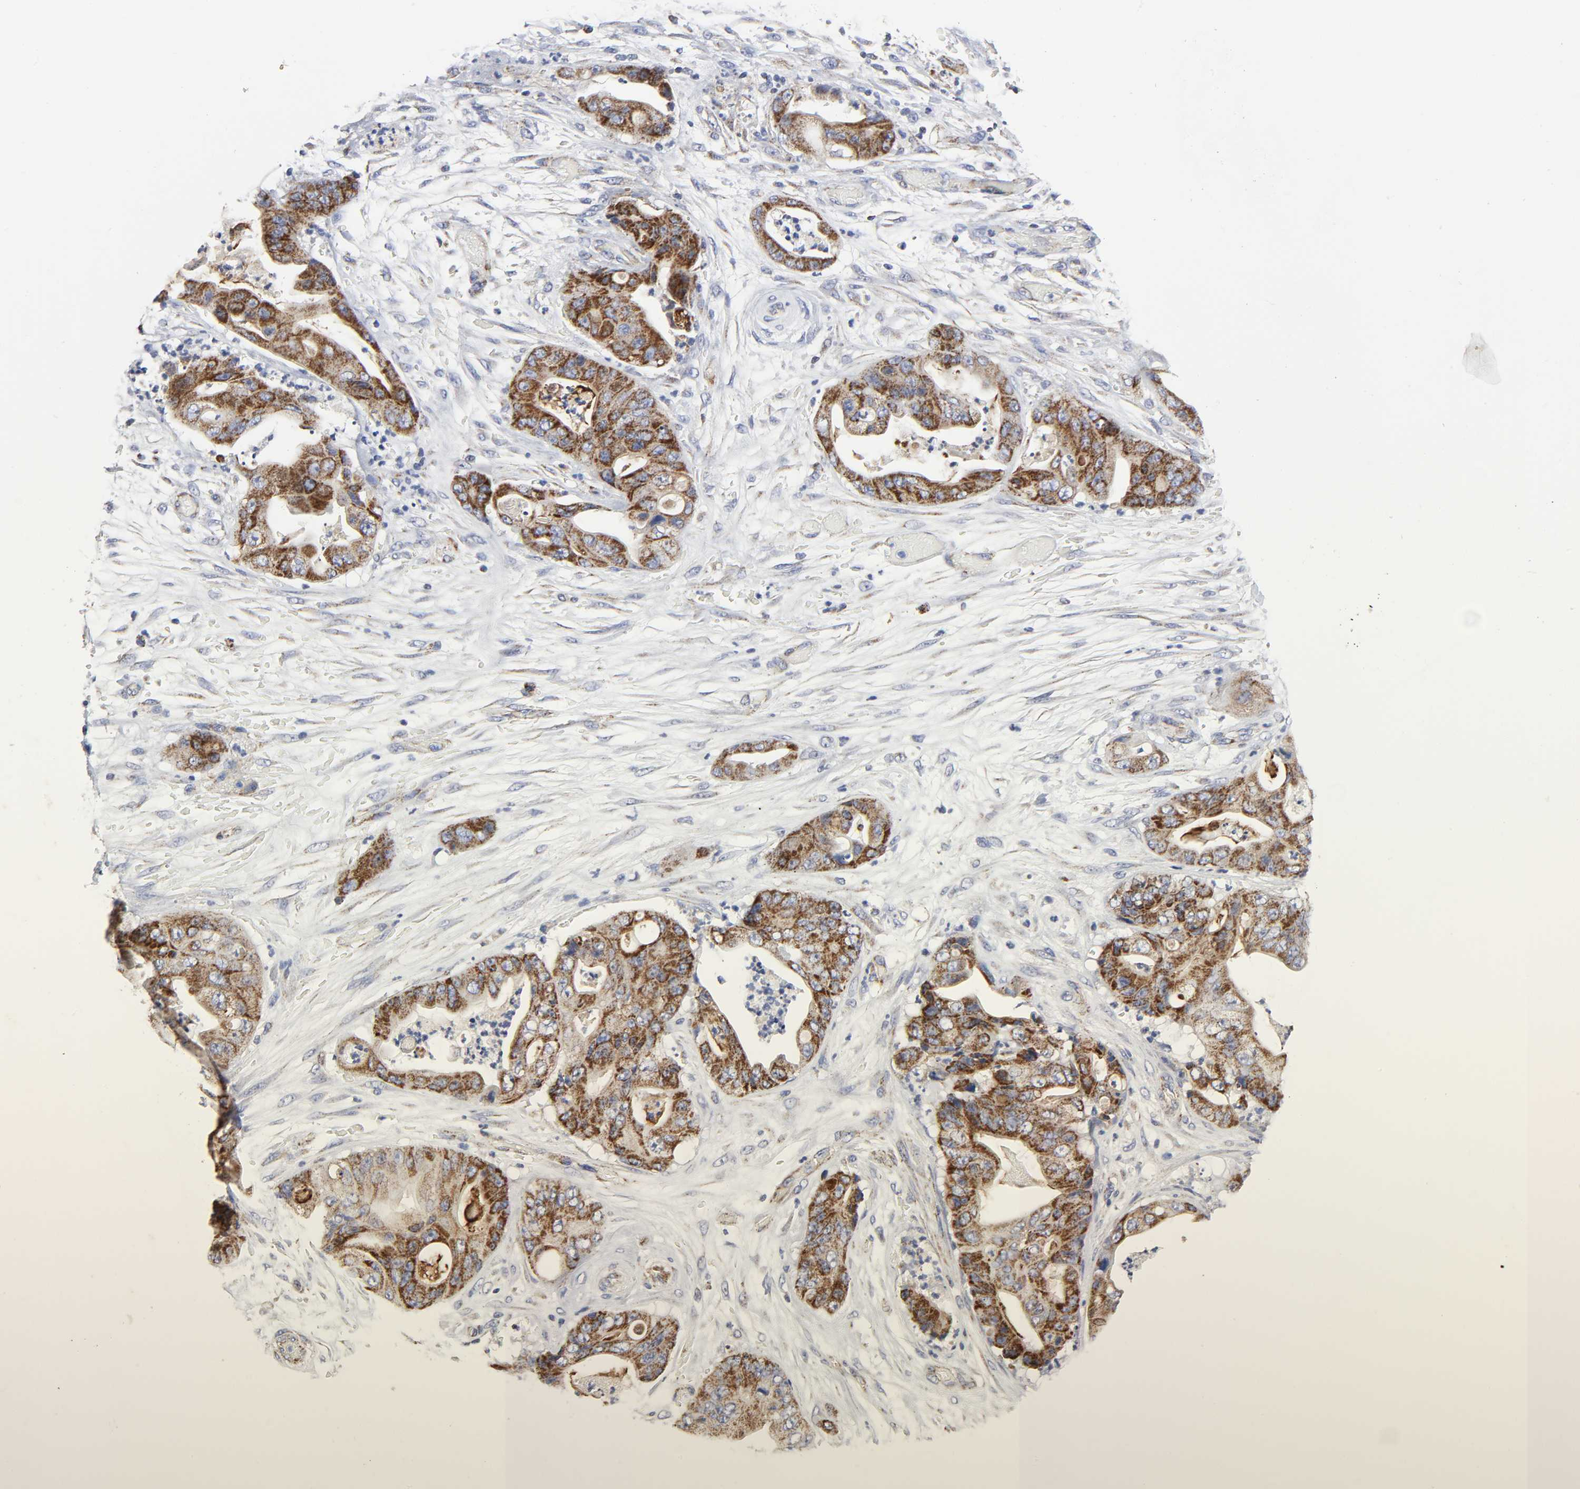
{"staining": {"intensity": "moderate", "quantity": ">75%", "location": "cytoplasmic/membranous"}, "tissue": "stomach cancer", "cell_type": "Tumor cells", "image_type": "cancer", "snomed": [{"axis": "morphology", "description": "Adenocarcinoma, NOS"}, {"axis": "topography", "description": "Stomach"}], "caption": "Stomach adenocarcinoma was stained to show a protein in brown. There is medium levels of moderate cytoplasmic/membranous staining in about >75% of tumor cells.", "gene": "AOPEP", "patient": {"sex": "female", "age": 73}}